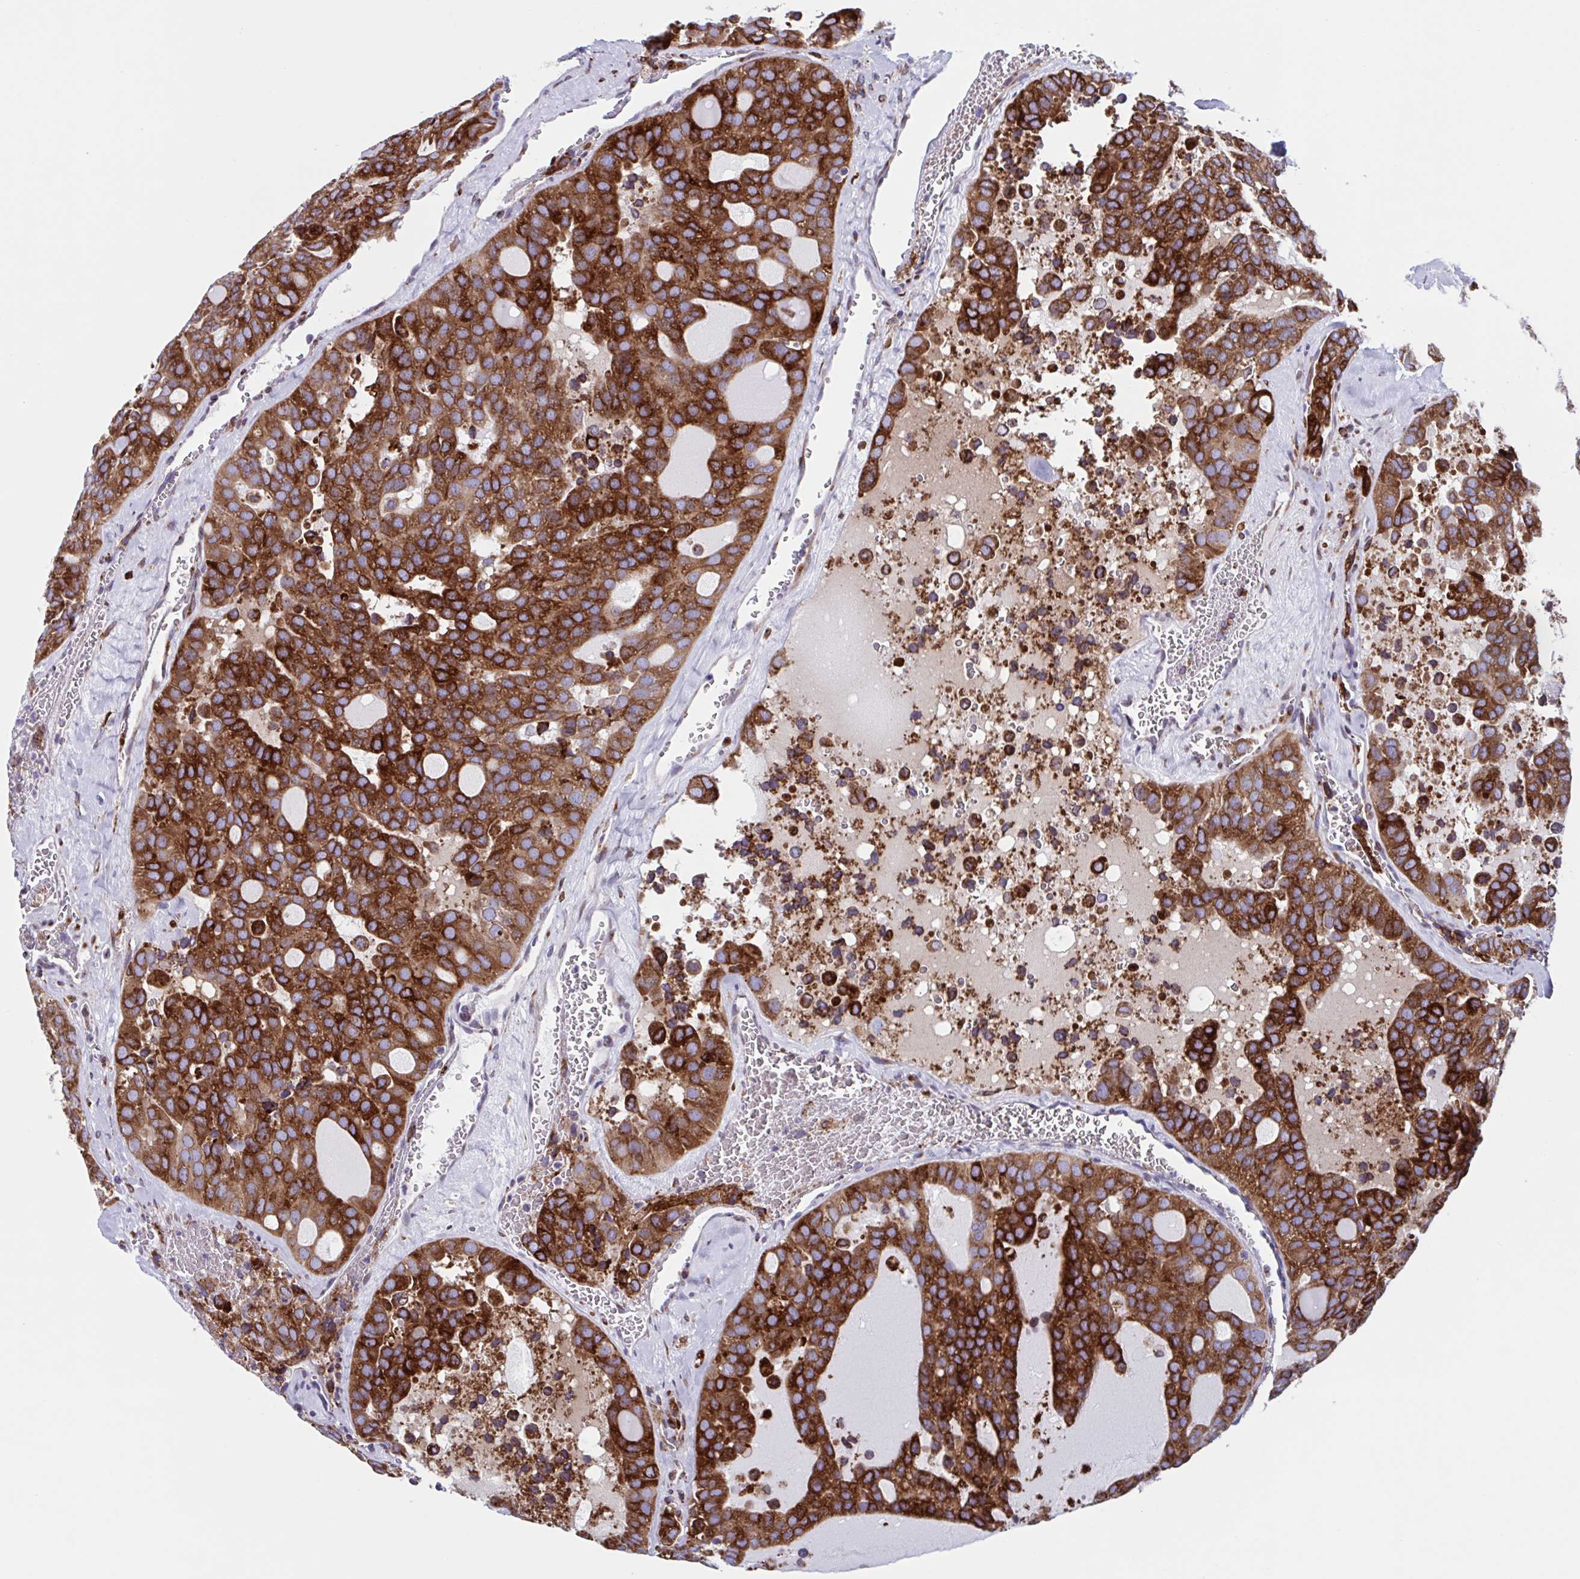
{"staining": {"intensity": "strong", "quantity": "25%-75%", "location": "cytoplasmic/membranous"}, "tissue": "thyroid cancer", "cell_type": "Tumor cells", "image_type": "cancer", "snomed": [{"axis": "morphology", "description": "Follicular adenoma carcinoma, NOS"}, {"axis": "topography", "description": "Thyroid gland"}], "caption": "The image shows immunohistochemical staining of follicular adenoma carcinoma (thyroid). There is strong cytoplasmic/membranous expression is present in approximately 25%-75% of tumor cells.", "gene": "RFK", "patient": {"sex": "male", "age": 75}}